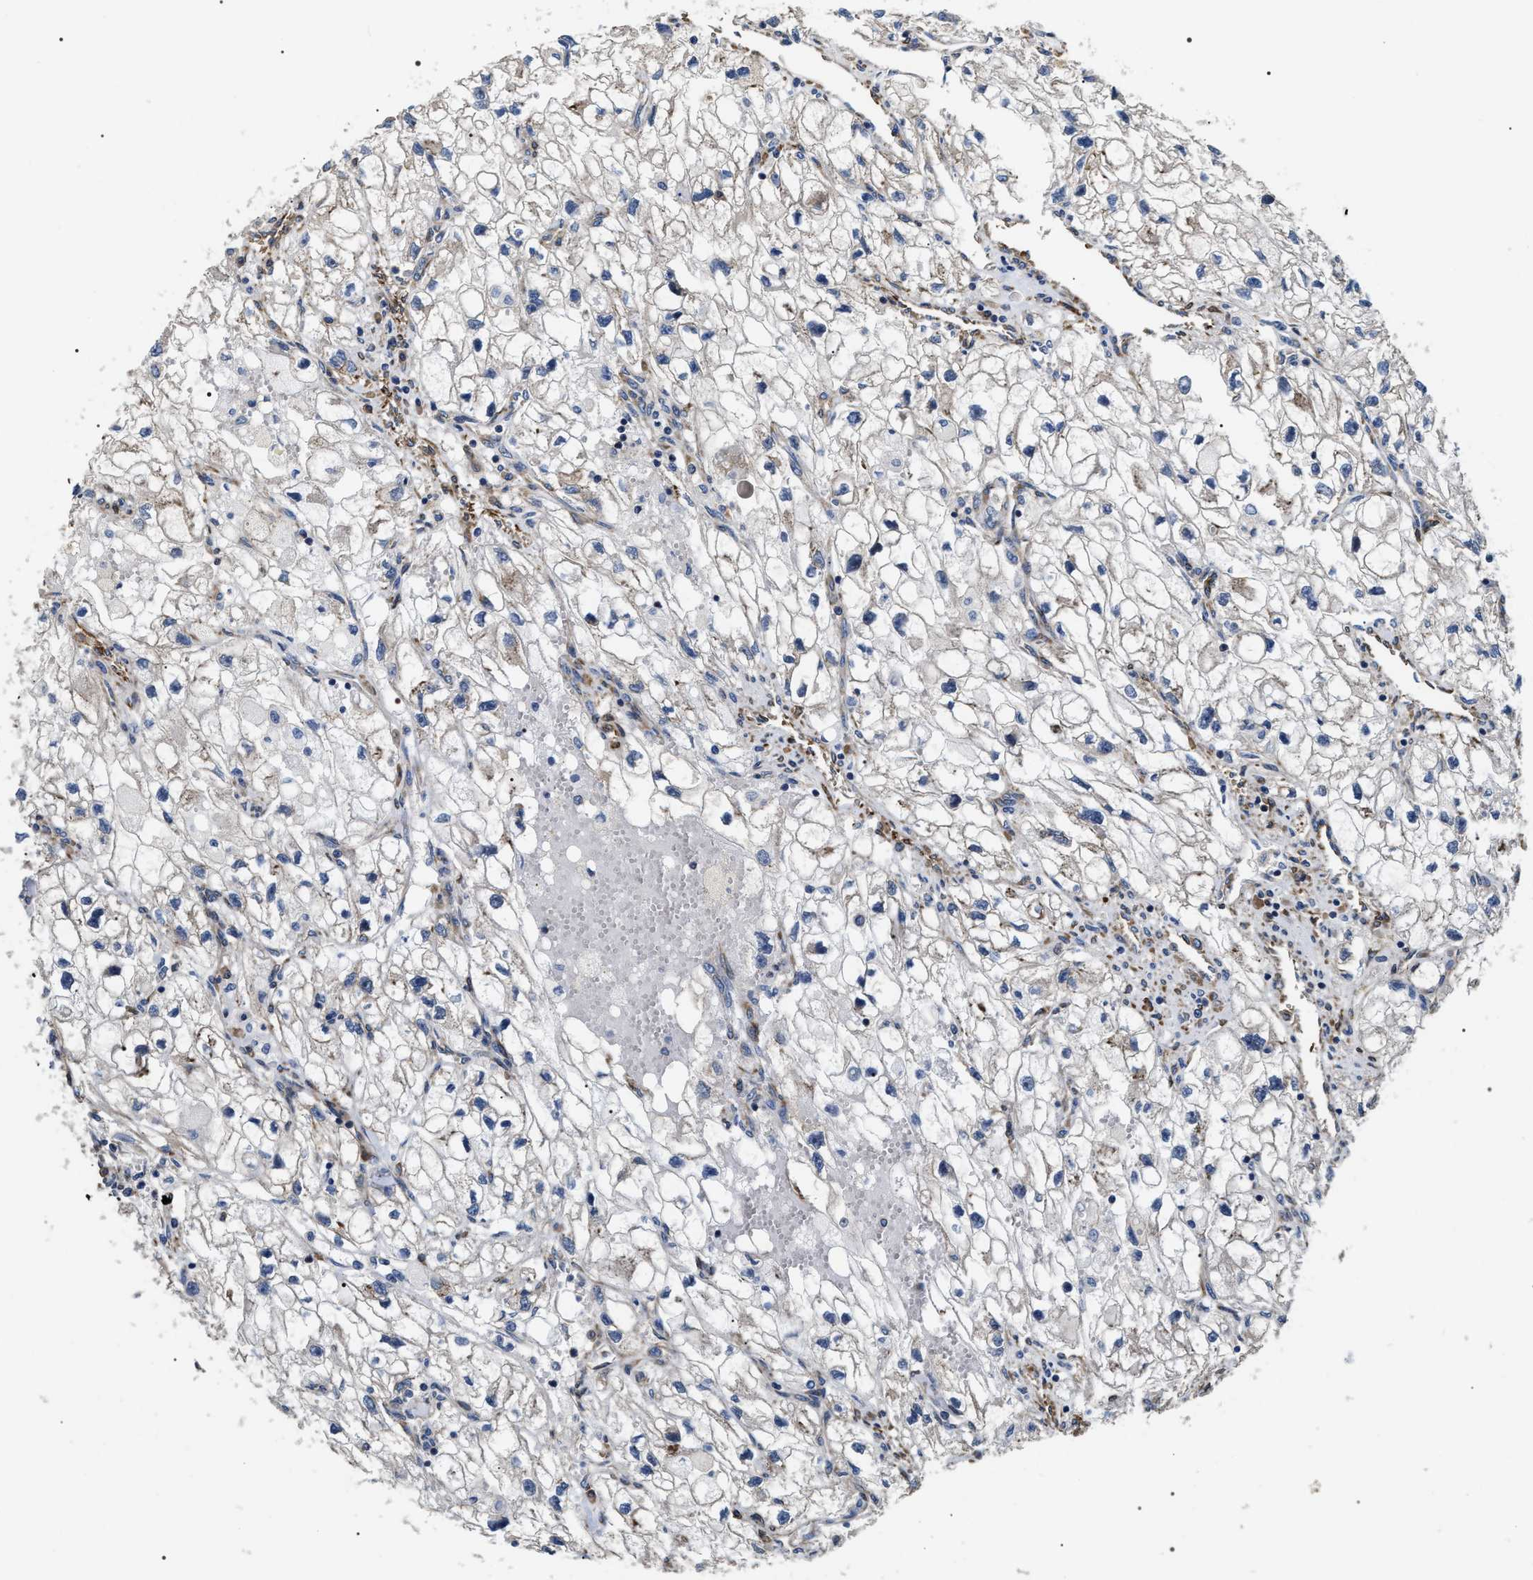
{"staining": {"intensity": "negative", "quantity": "none", "location": "none"}, "tissue": "renal cancer", "cell_type": "Tumor cells", "image_type": "cancer", "snomed": [{"axis": "morphology", "description": "Adenocarcinoma, NOS"}, {"axis": "topography", "description": "Kidney"}], "caption": "DAB (3,3'-diaminobenzidine) immunohistochemical staining of human adenocarcinoma (renal) demonstrates no significant positivity in tumor cells. Brightfield microscopy of immunohistochemistry (IHC) stained with DAB (brown) and hematoxylin (blue), captured at high magnification.", "gene": "ZC3HAV1L", "patient": {"sex": "female", "age": 70}}